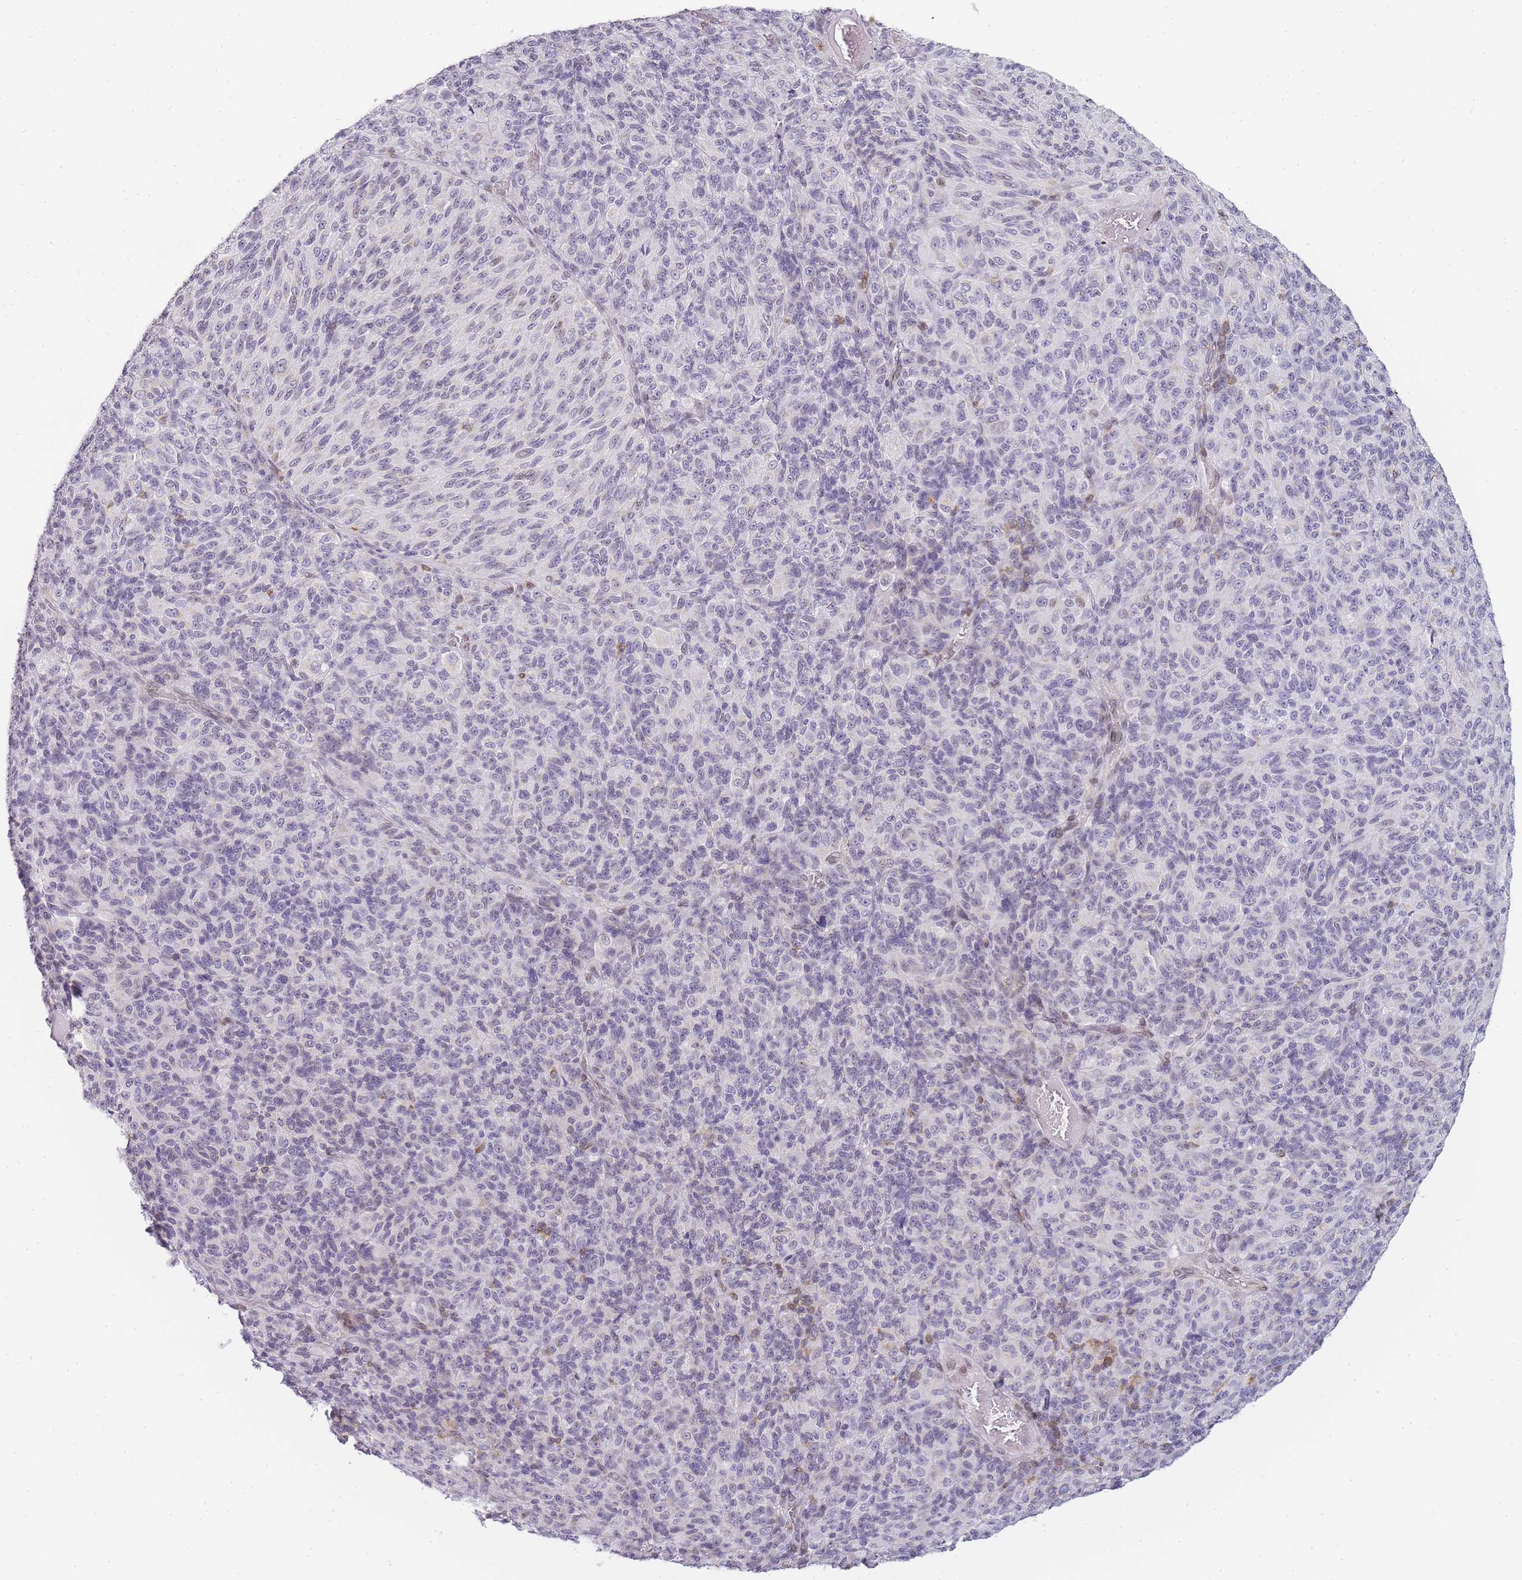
{"staining": {"intensity": "negative", "quantity": "none", "location": "none"}, "tissue": "melanoma", "cell_type": "Tumor cells", "image_type": "cancer", "snomed": [{"axis": "morphology", "description": "Malignant melanoma, Metastatic site"}, {"axis": "topography", "description": "Brain"}], "caption": "DAB (3,3'-diaminobenzidine) immunohistochemical staining of human melanoma demonstrates no significant staining in tumor cells. (DAB immunohistochemistry with hematoxylin counter stain).", "gene": "JAKMIP1", "patient": {"sex": "female", "age": 56}}